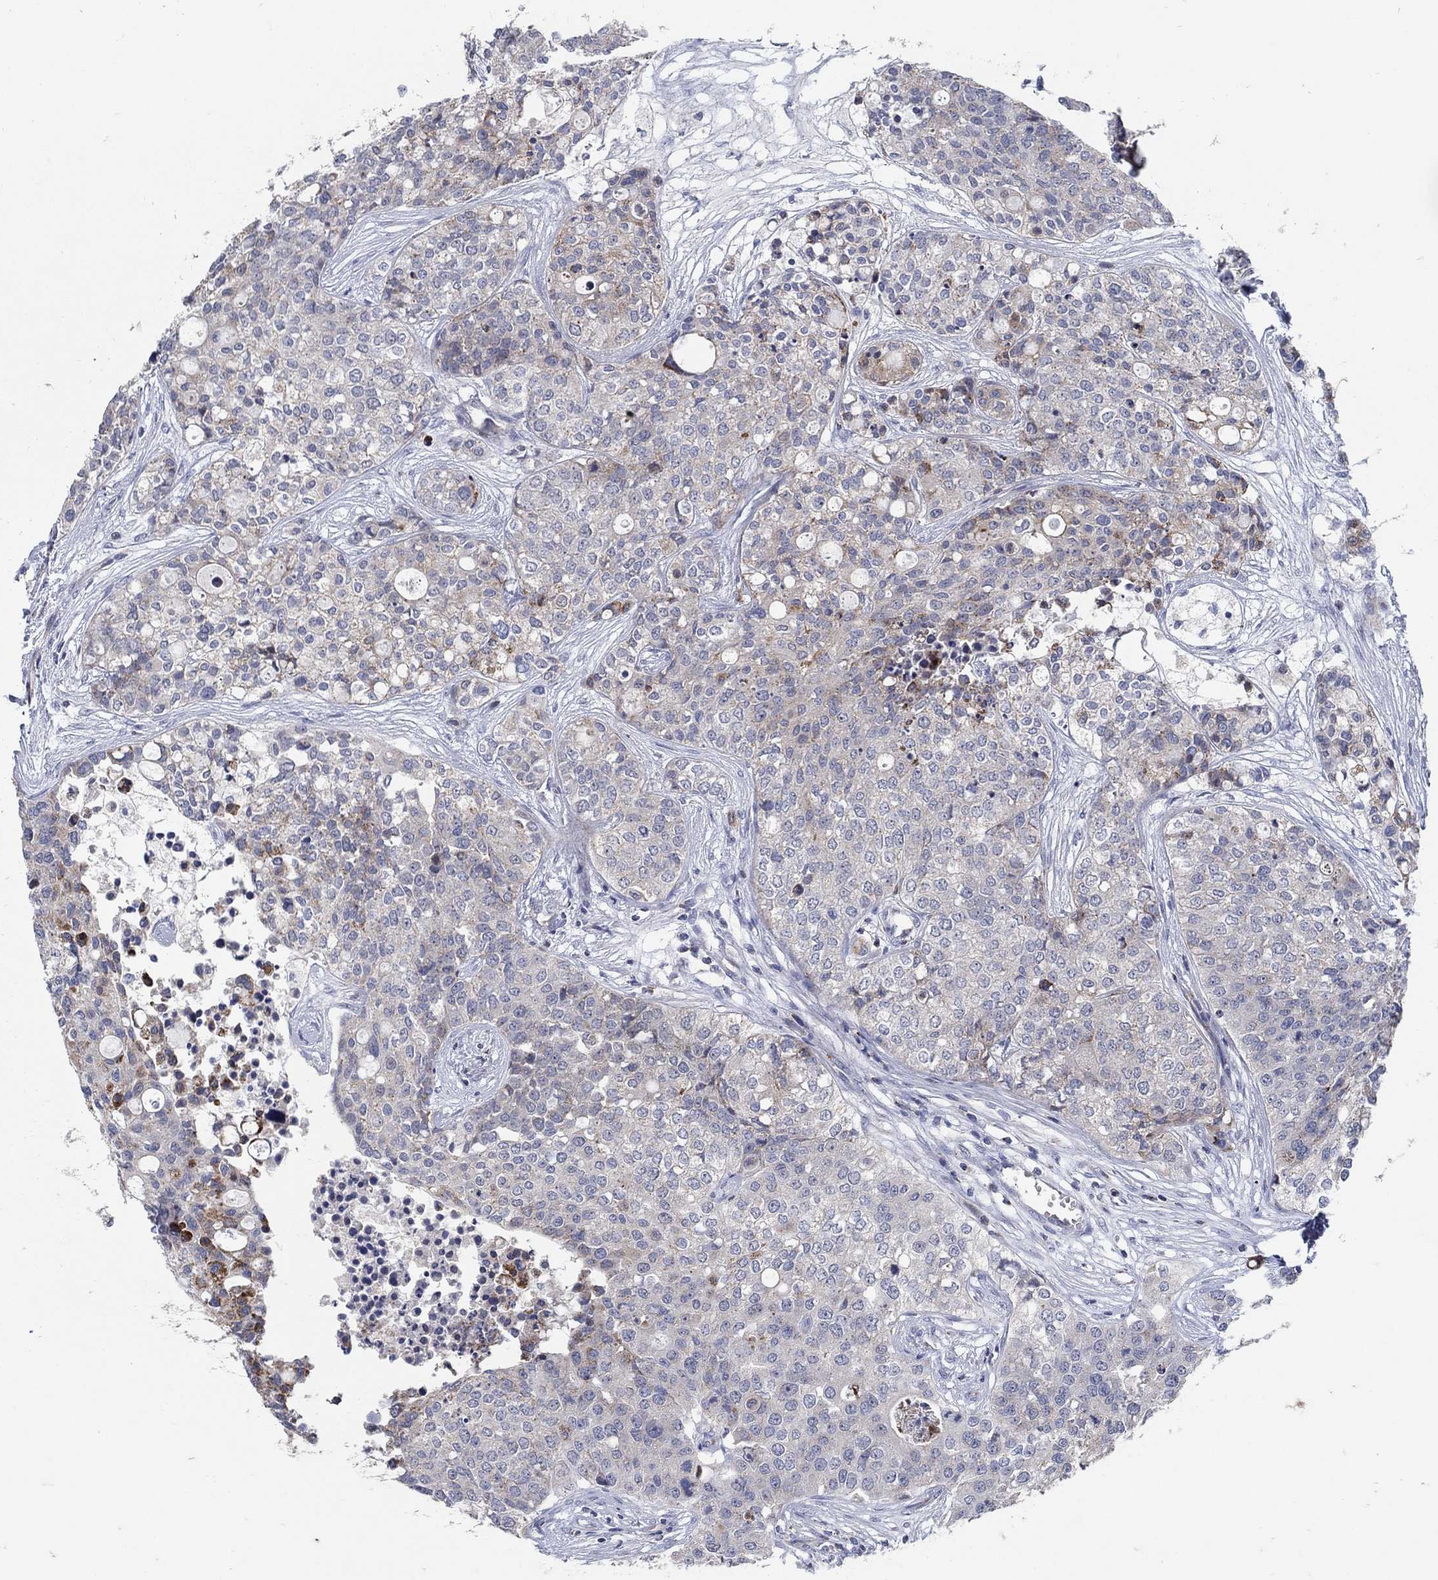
{"staining": {"intensity": "moderate", "quantity": "<25%", "location": "cytoplasmic/membranous"}, "tissue": "carcinoid", "cell_type": "Tumor cells", "image_type": "cancer", "snomed": [{"axis": "morphology", "description": "Carcinoid, malignant, NOS"}, {"axis": "topography", "description": "Colon"}], "caption": "Tumor cells reveal low levels of moderate cytoplasmic/membranous staining in approximately <25% of cells in malignant carcinoid. The protein is shown in brown color, while the nuclei are stained blue.", "gene": "HMX2", "patient": {"sex": "male", "age": 81}}